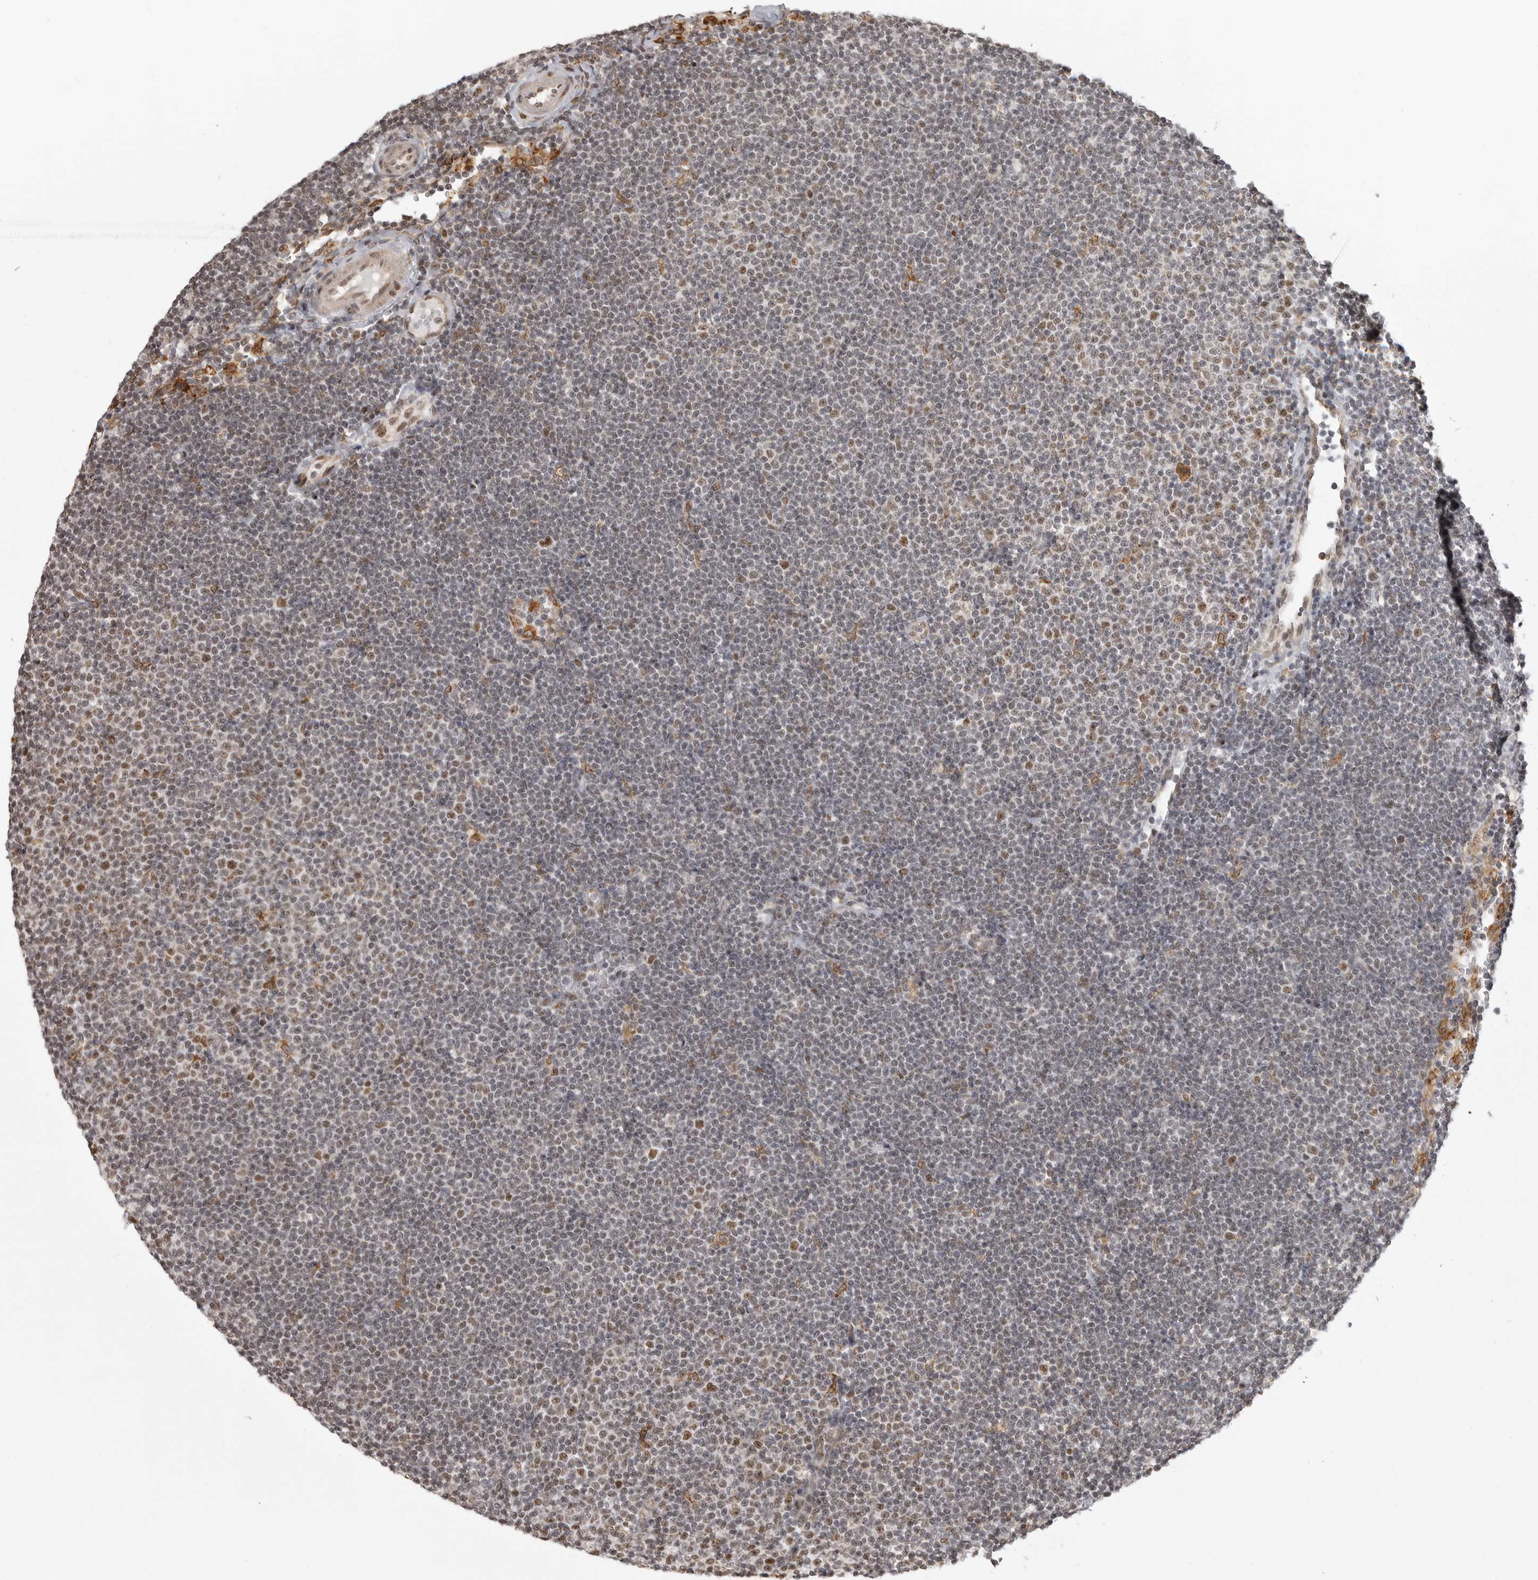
{"staining": {"intensity": "weak", "quantity": "<25%", "location": "nuclear"}, "tissue": "lymphoma", "cell_type": "Tumor cells", "image_type": "cancer", "snomed": [{"axis": "morphology", "description": "Malignant lymphoma, non-Hodgkin's type, Low grade"}, {"axis": "topography", "description": "Lymph node"}], "caption": "A photomicrograph of human low-grade malignant lymphoma, non-Hodgkin's type is negative for staining in tumor cells.", "gene": "ISG20L2", "patient": {"sex": "female", "age": 53}}